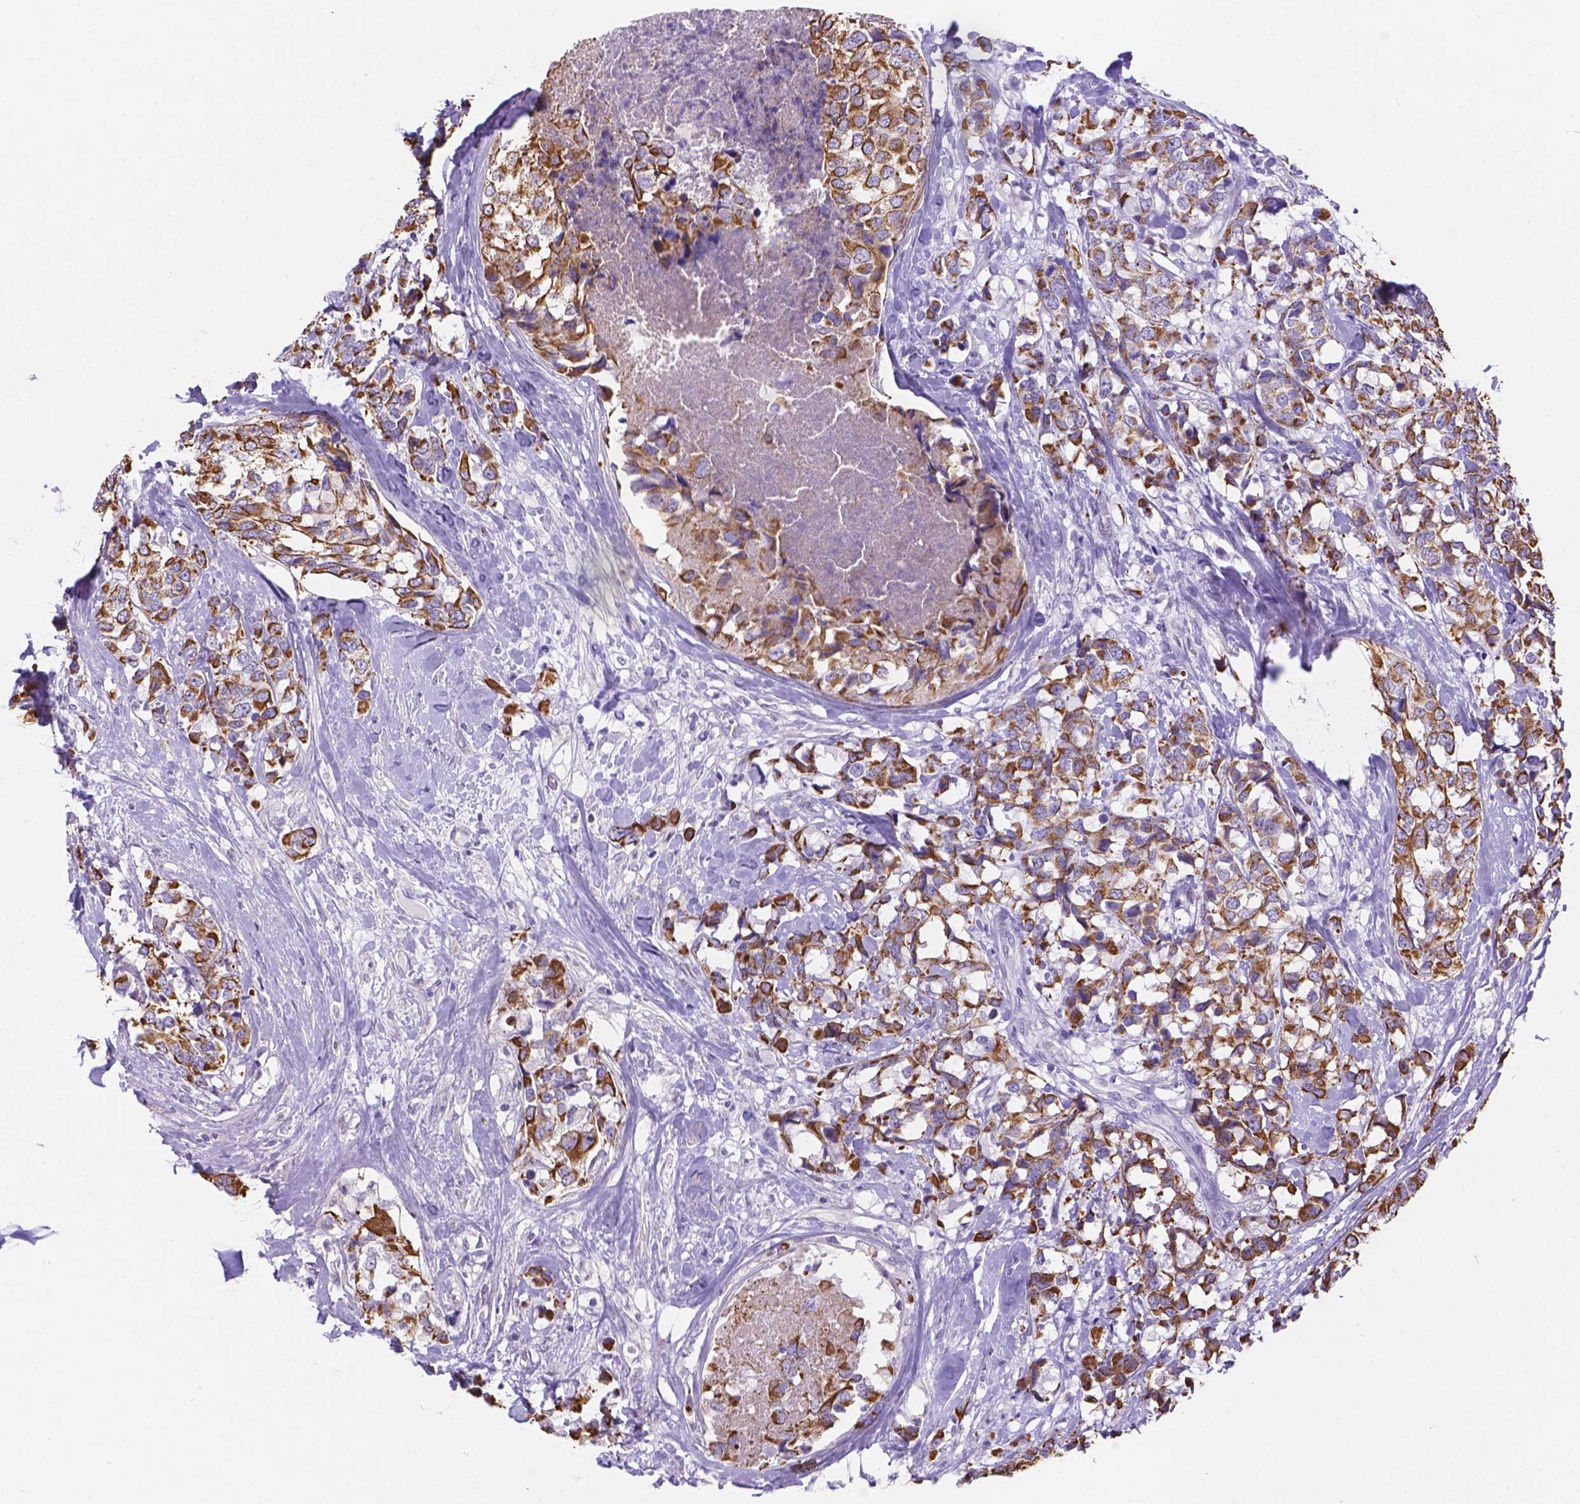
{"staining": {"intensity": "moderate", "quantity": ">75%", "location": "cytoplasmic/membranous"}, "tissue": "breast cancer", "cell_type": "Tumor cells", "image_type": "cancer", "snomed": [{"axis": "morphology", "description": "Lobular carcinoma"}, {"axis": "topography", "description": "Breast"}], "caption": "Protein expression analysis of human lobular carcinoma (breast) reveals moderate cytoplasmic/membranous expression in approximately >75% of tumor cells. (Brightfield microscopy of DAB IHC at high magnification).", "gene": "DMWD", "patient": {"sex": "female", "age": 59}}